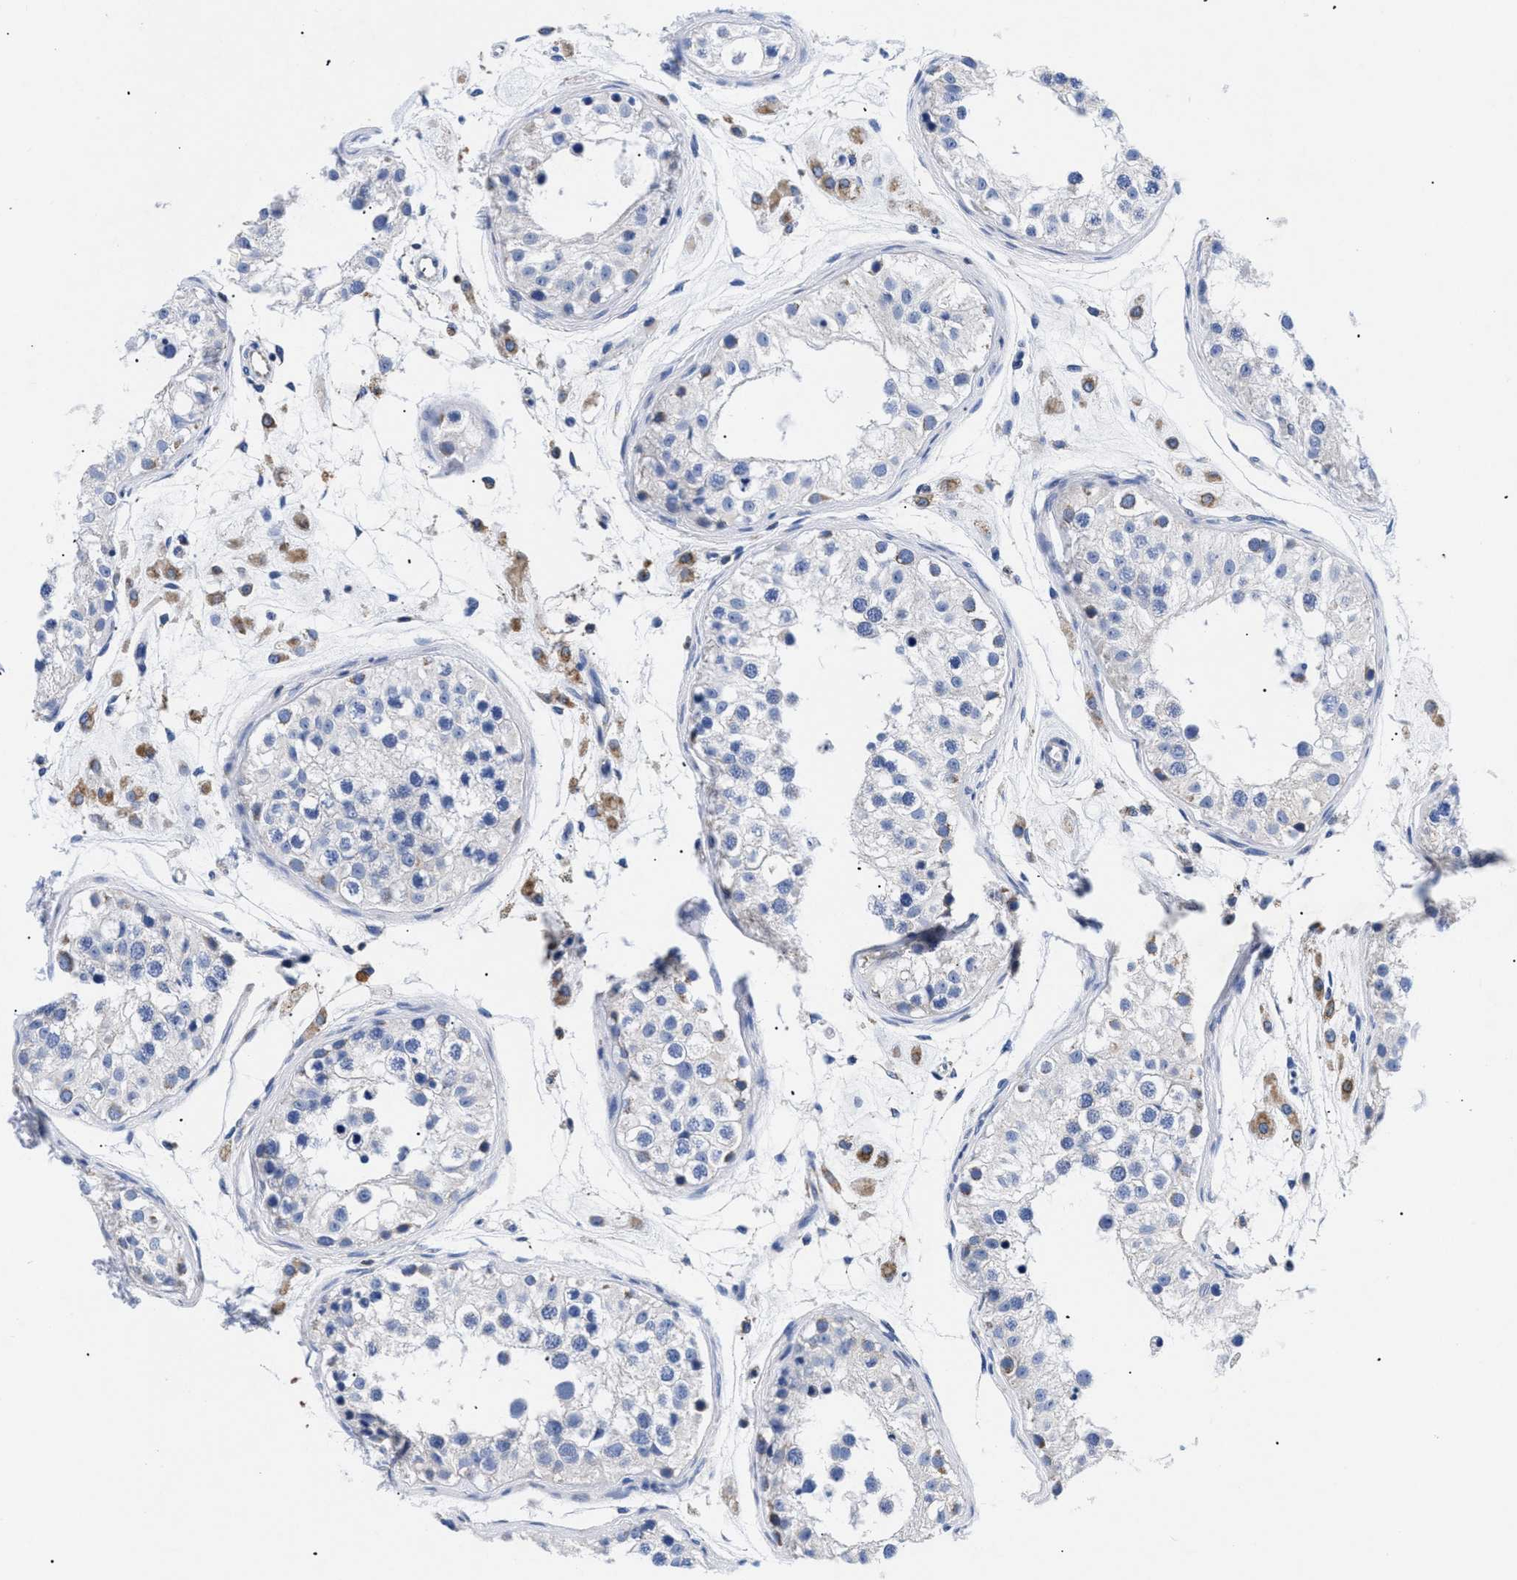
{"staining": {"intensity": "moderate", "quantity": "<25%", "location": "cytoplasmic/membranous"}, "tissue": "testis", "cell_type": "Cells in seminiferous ducts", "image_type": "normal", "snomed": [{"axis": "morphology", "description": "Normal tissue, NOS"}, {"axis": "morphology", "description": "Adenocarcinoma, metastatic, NOS"}, {"axis": "topography", "description": "Testis"}], "caption": "The image displays staining of unremarkable testis, revealing moderate cytoplasmic/membranous protein expression (brown color) within cells in seminiferous ducts. (DAB IHC, brown staining for protein, blue staining for nuclei).", "gene": "GPR149", "patient": {"sex": "male", "age": 26}}